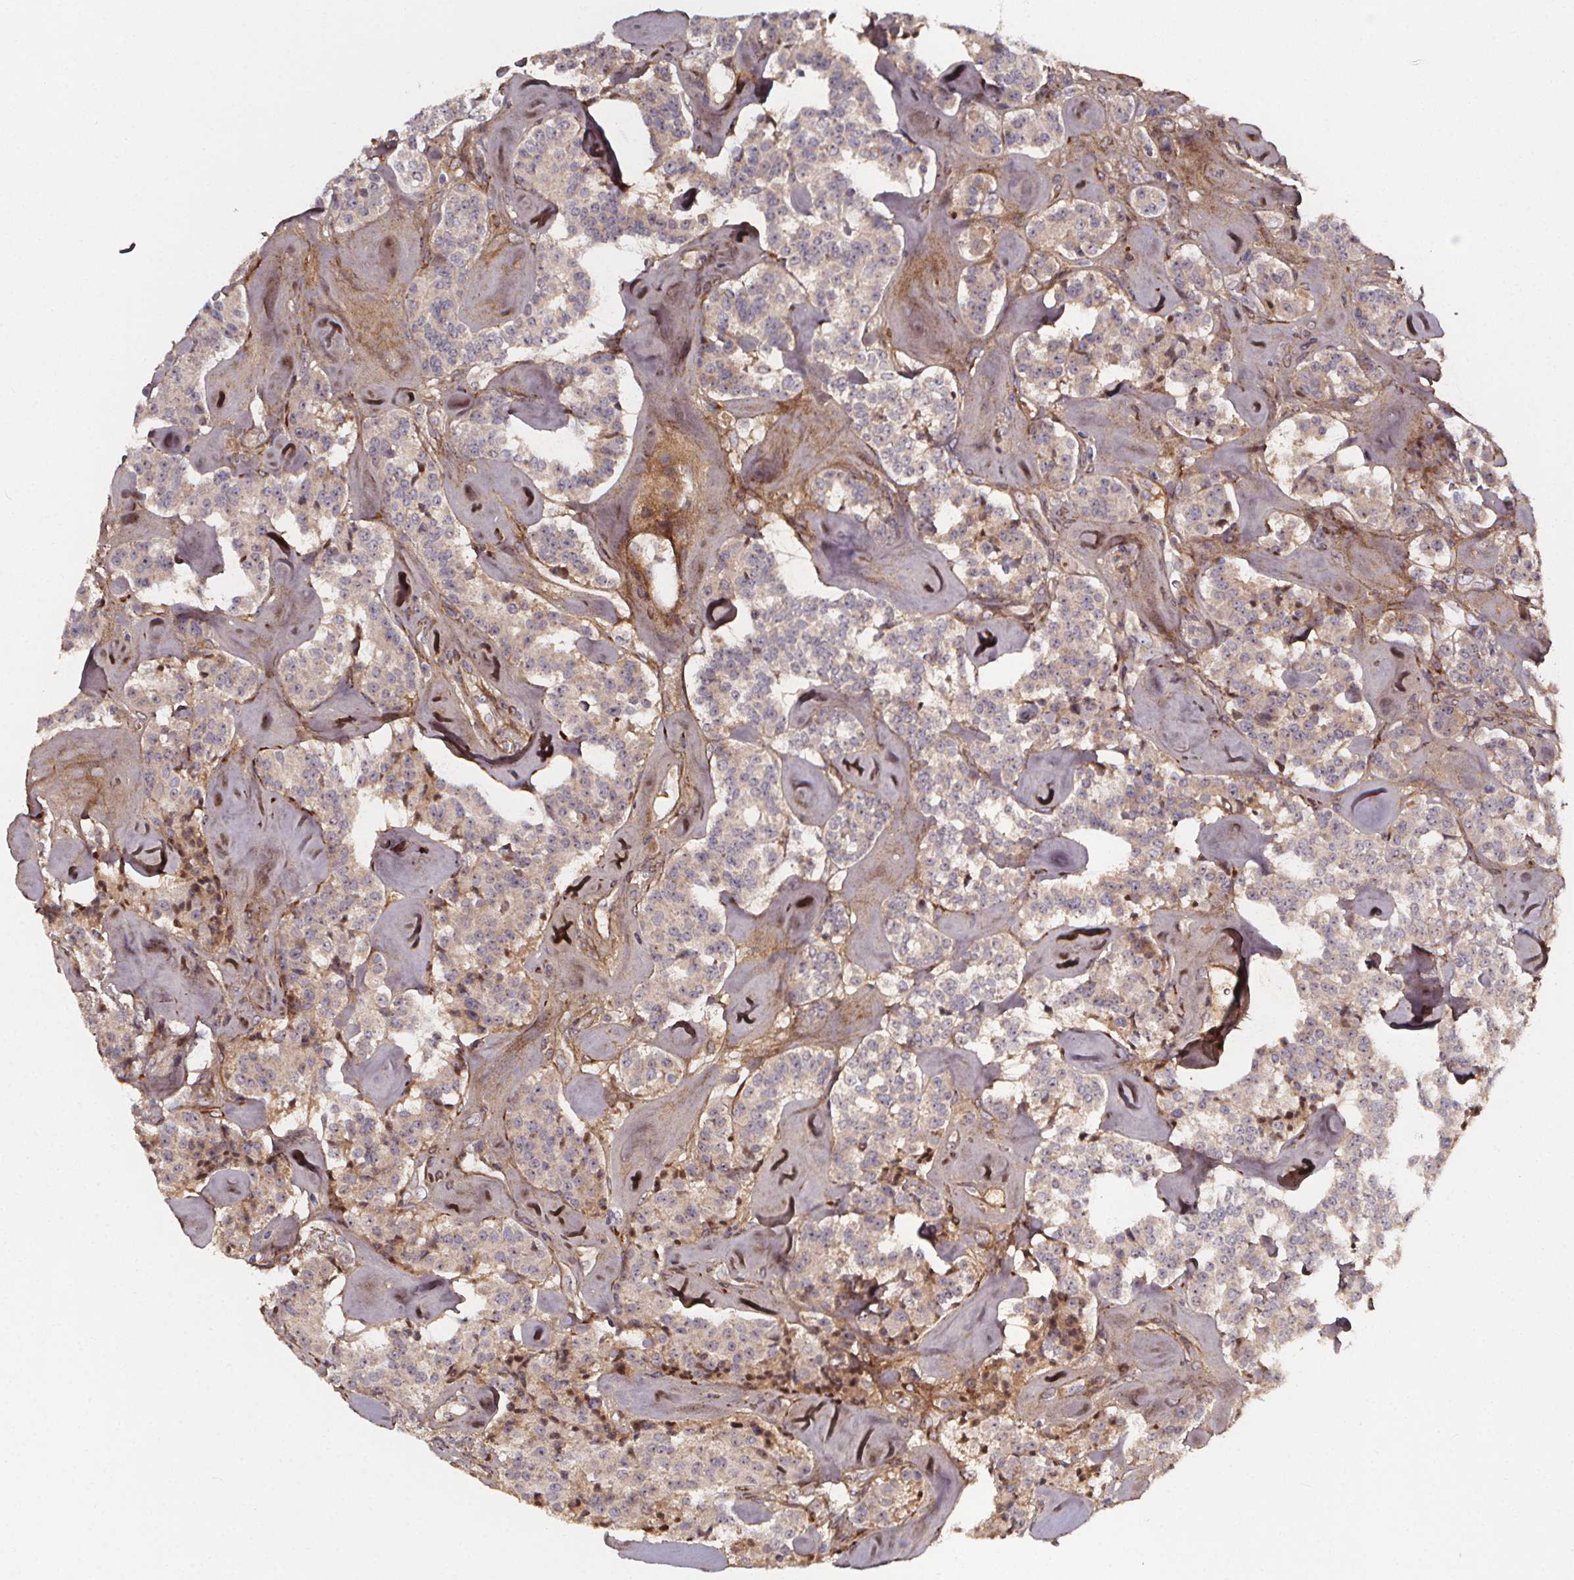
{"staining": {"intensity": "weak", "quantity": "<25%", "location": "cytoplasmic/membranous"}, "tissue": "carcinoid", "cell_type": "Tumor cells", "image_type": "cancer", "snomed": [{"axis": "morphology", "description": "Carcinoid, malignant, NOS"}, {"axis": "topography", "description": "Pancreas"}], "caption": "Immunohistochemistry histopathology image of human carcinoid (malignant) stained for a protein (brown), which demonstrates no expression in tumor cells. (Brightfield microscopy of DAB immunohistochemistry at high magnification).", "gene": "AEBP1", "patient": {"sex": "male", "age": 41}}